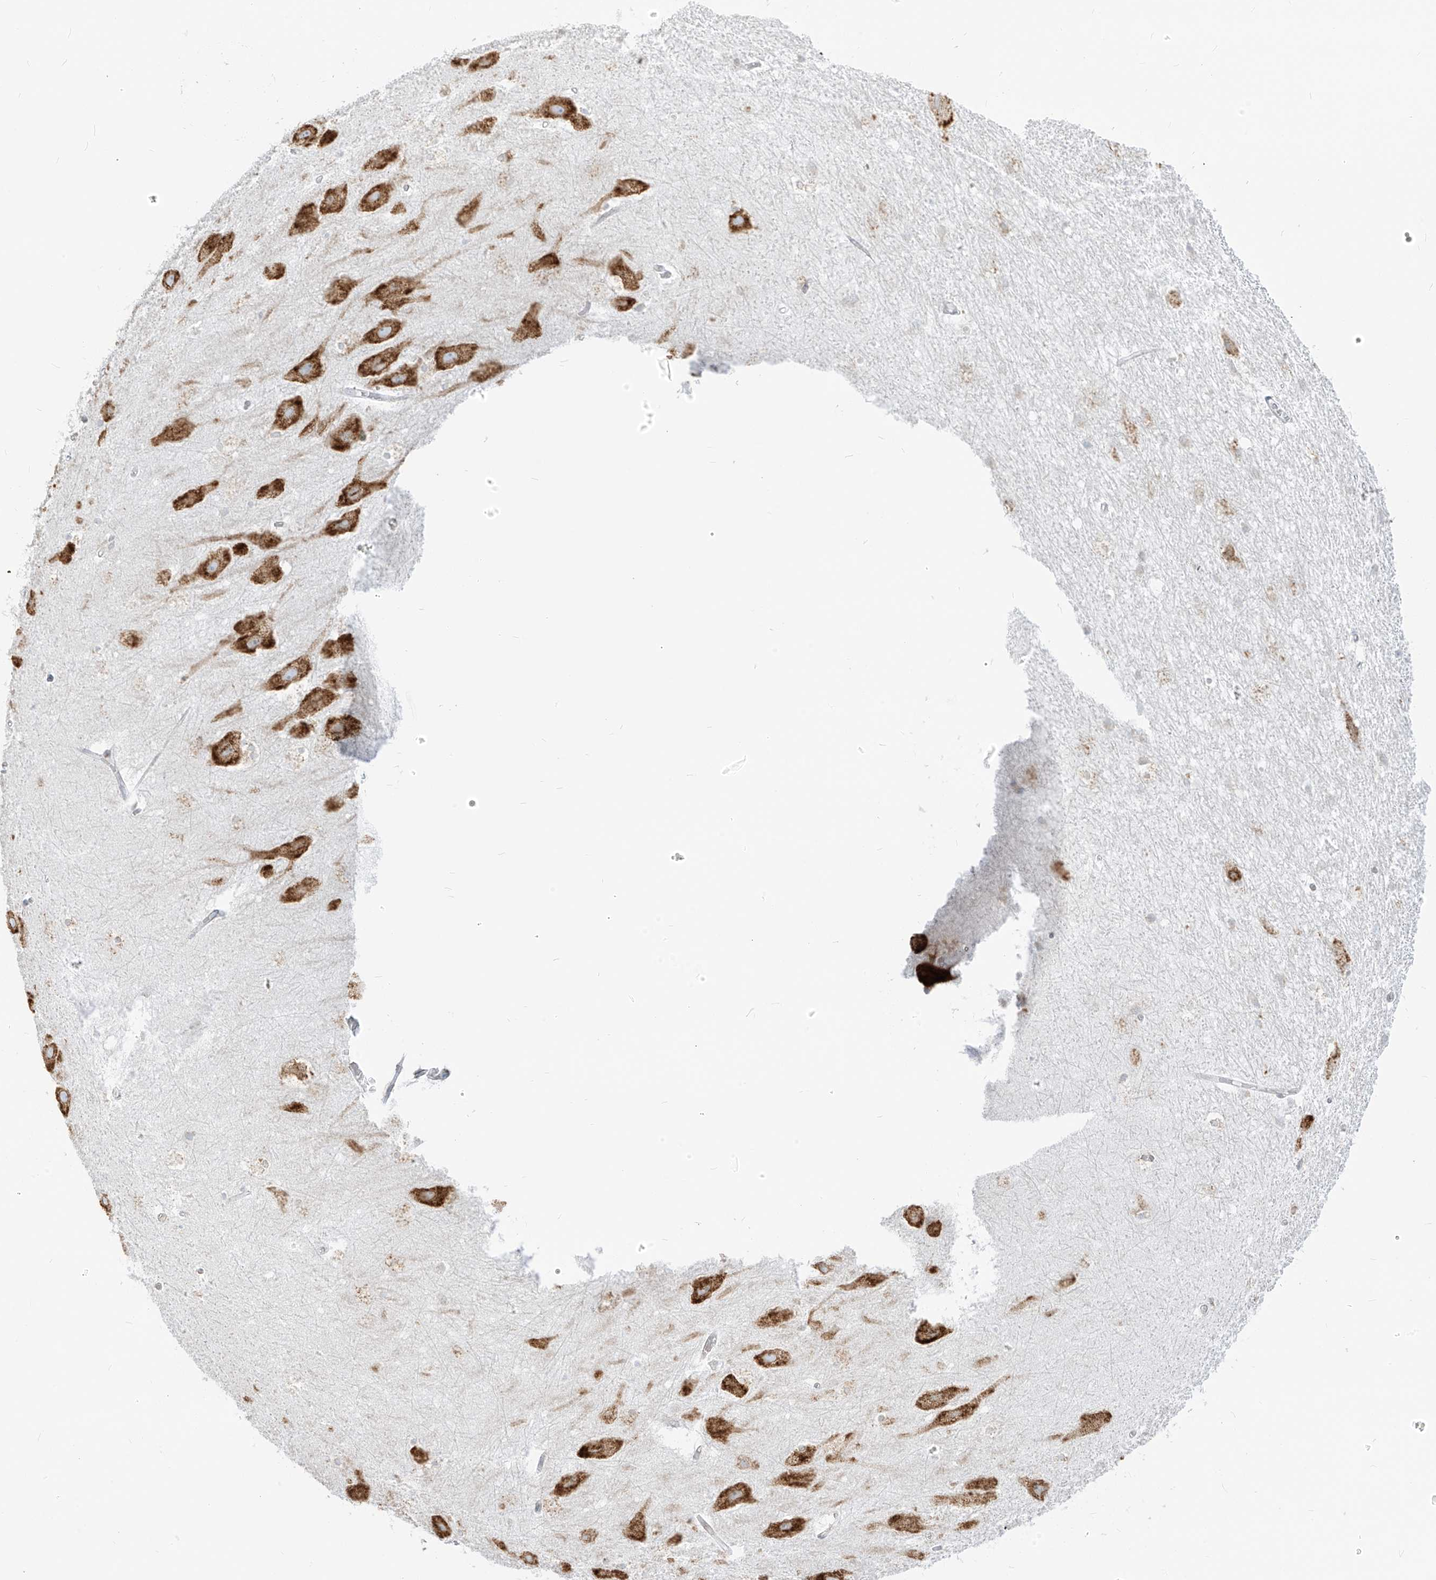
{"staining": {"intensity": "weak", "quantity": "<25%", "location": "cytoplasmic/membranous"}, "tissue": "hippocampus", "cell_type": "Glial cells", "image_type": "normal", "snomed": [{"axis": "morphology", "description": "Normal tissue, NOS"}, {"axis": "topography", "description": "Hippocampus"}], "caption": "This photomicrograph is of unremarkable hippocampus stained with IHC to label a protein in brown with the nuclei are counter-stained blue. There is no staining in glial cells.", "gene": "LRRC59", "patient": {"sex": "female", "age": 52}}